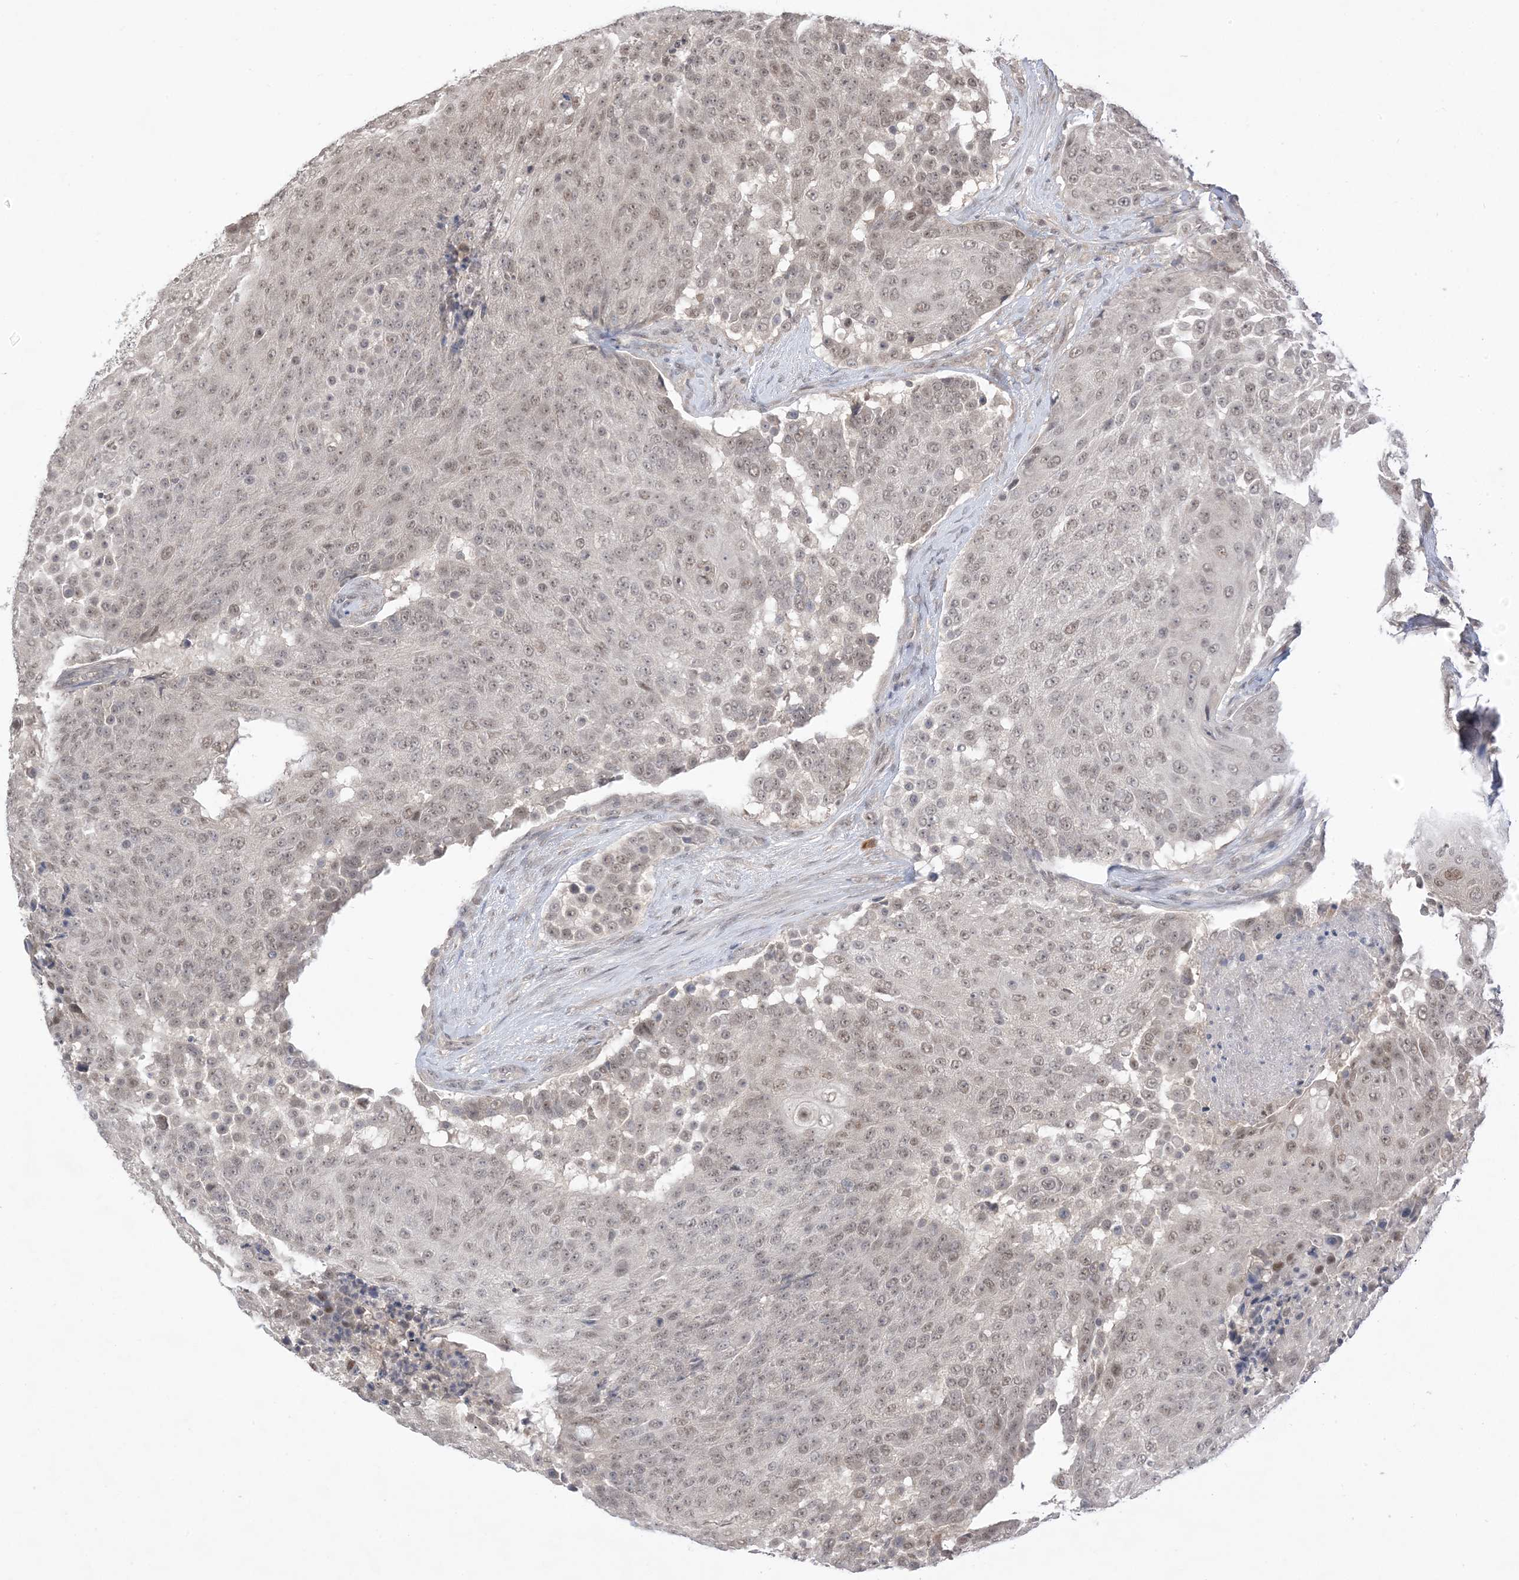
{"staining": {"intensity": "weak", "quantity": ">75%", "location": "nuclear"}, "tissue": "urothelial cancer", "cell_type": "Tumor cells", "image_type": "cancer", "snomed": [{"axis": "morphology", "description": "Urothelial carcinoma, High grade"}, {"axis": "topography", "description": "Urinary bladder"}], "caption": "High-magnification brightfield microscopy of urothelial cancer stained with DAB (brown) and counterstained with hematoxylin (blue). tumor cells exhibit weak nuclear expression is seen in approximately>75% of cells.", "gene": "RANBP9", "patient": {"sex": "female", "age": 63}}